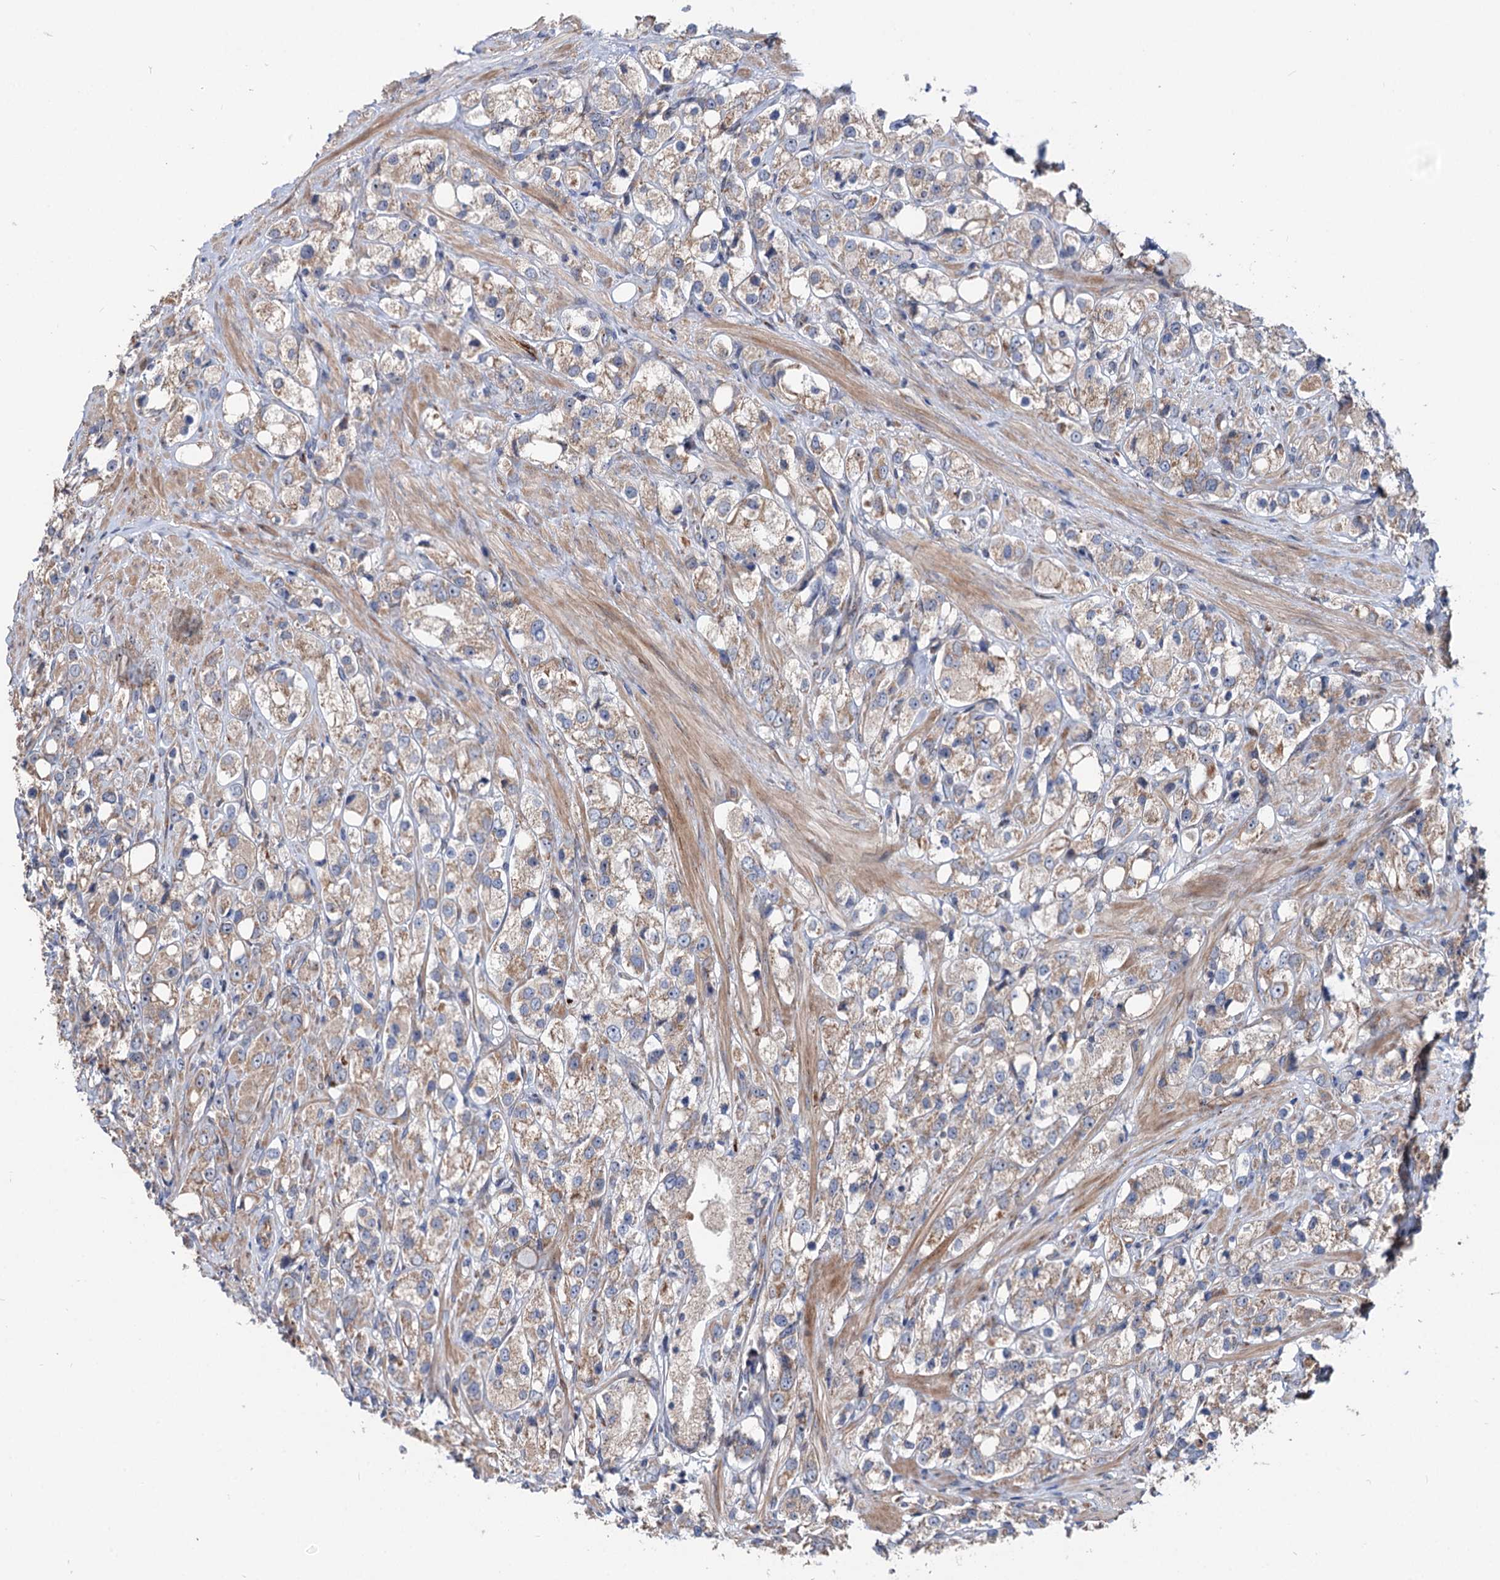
{"staining": {"intensity": "moderate", "quantity": ">75%", "location": "cytoplasmic/membranous"}, "tissue": "prostate cancer", "cell_type": "Tumor cells", "image_type": "cancer", "snomed": [{"axis": "morphology", "description": "Adenocarcinoma, NOS"}, {"axis": "topography", "description": "Prostate"}], "caption": "IHC of human adenocarcinoma (prostate) demonstrates medium levels of moderate cytoplasmic/membranous staining in approximately >75% of tumor cells.", "gene": "PTDSS2", "patient": {"sex": "male", "age": 79}}